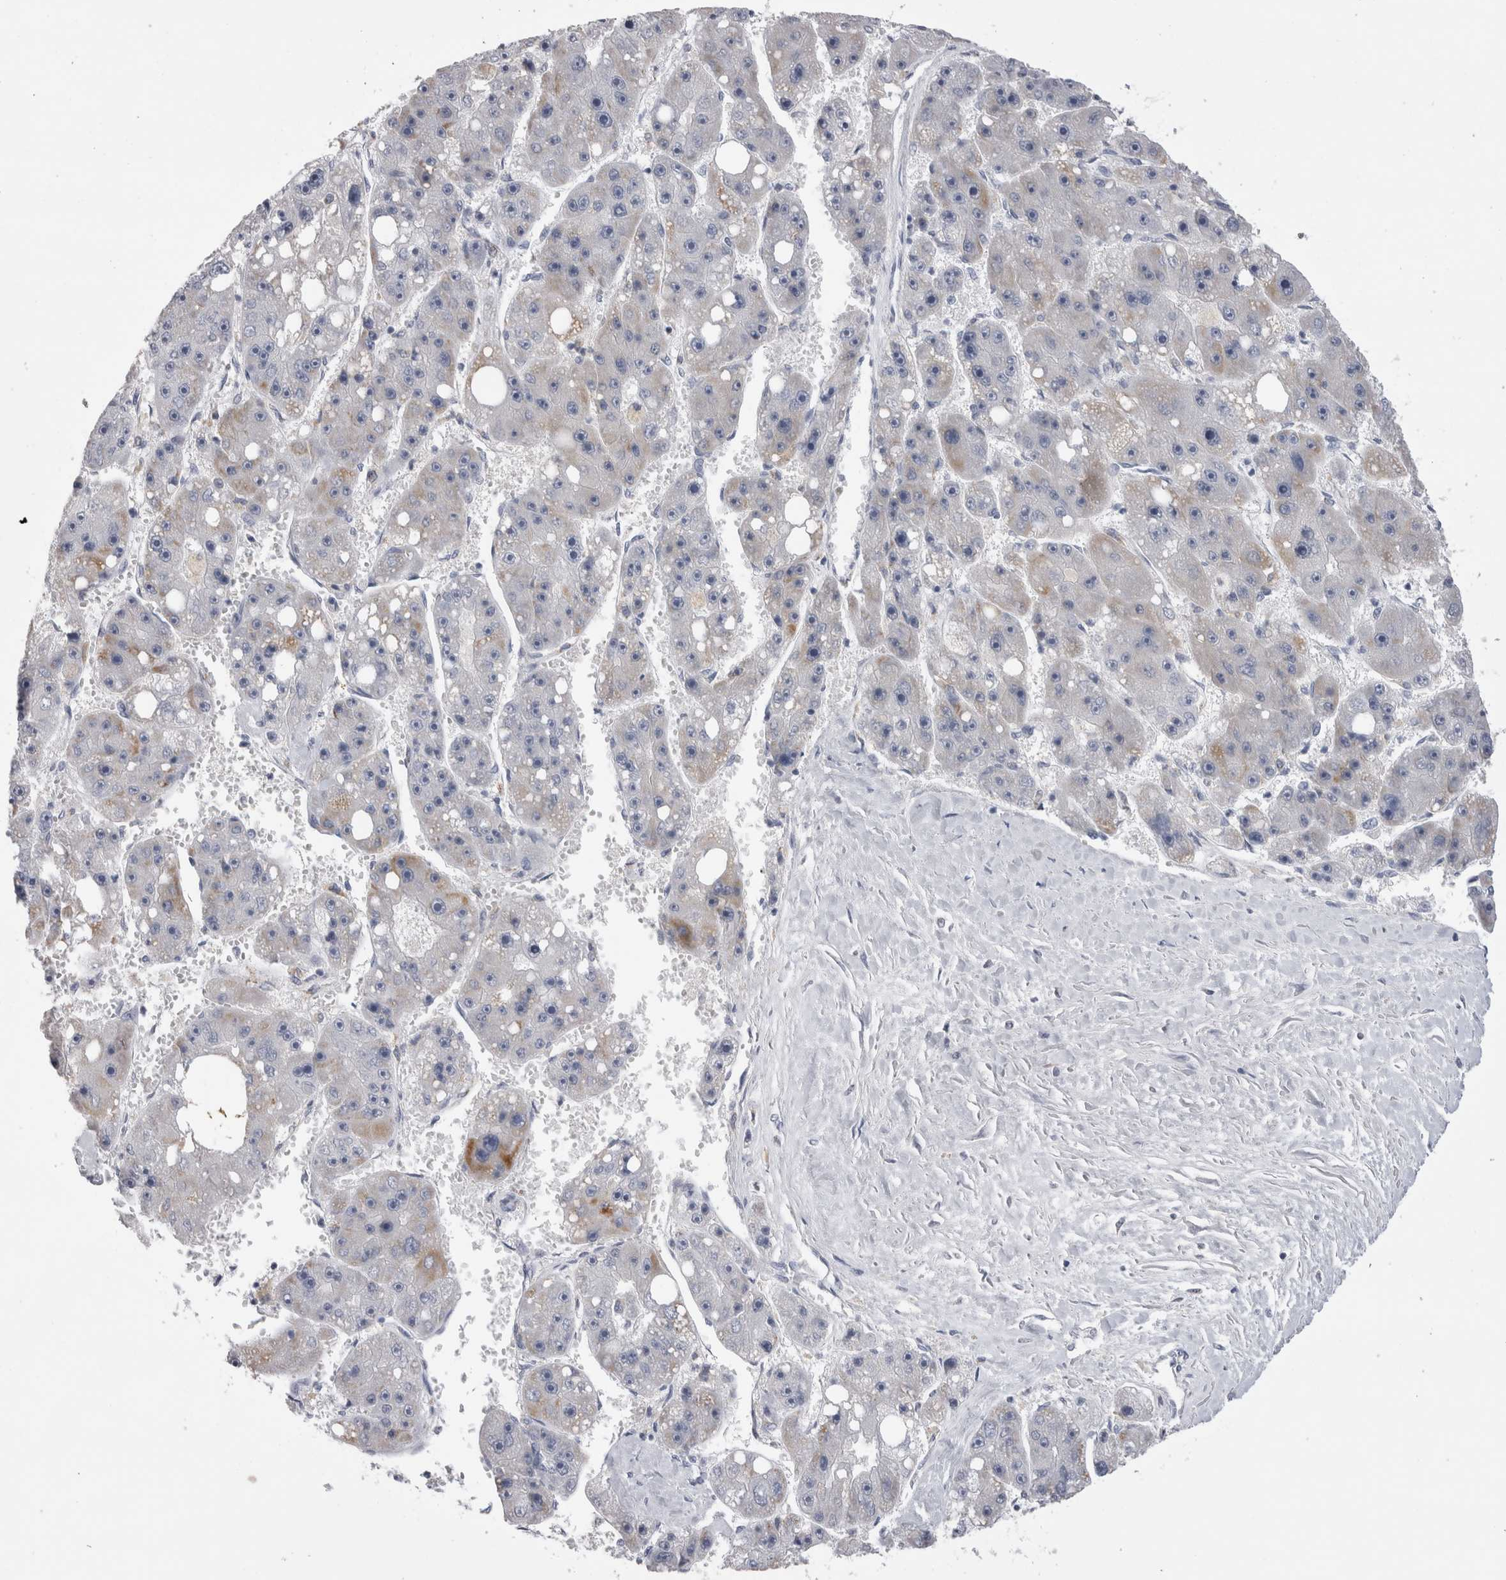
{"staining": {"intensity": "weak", "quantity": "<25%", "location": "cytoplasmic/membranous"}, "tissue": "liver cancer", "cell_type": "Tumor cells", "image_type": "cancer", "snomed": [{"axis": "morphology", "description": "Carcinoma, Hepatocellular, NOS"}, {"axis": "topography", "description": "Liver"}], "caption": "This image is of liver cancer stained with immunohistochemistry to label a protein in brown with the nuclei are counter-stained blue. There is no positivity in tumor cells. The staining is performed using DAB brown chromogen with nuclei counter-stained in using hematoxylin.", "gene": "DHRS4", "patient": {"sex": "female", "age": 61}}